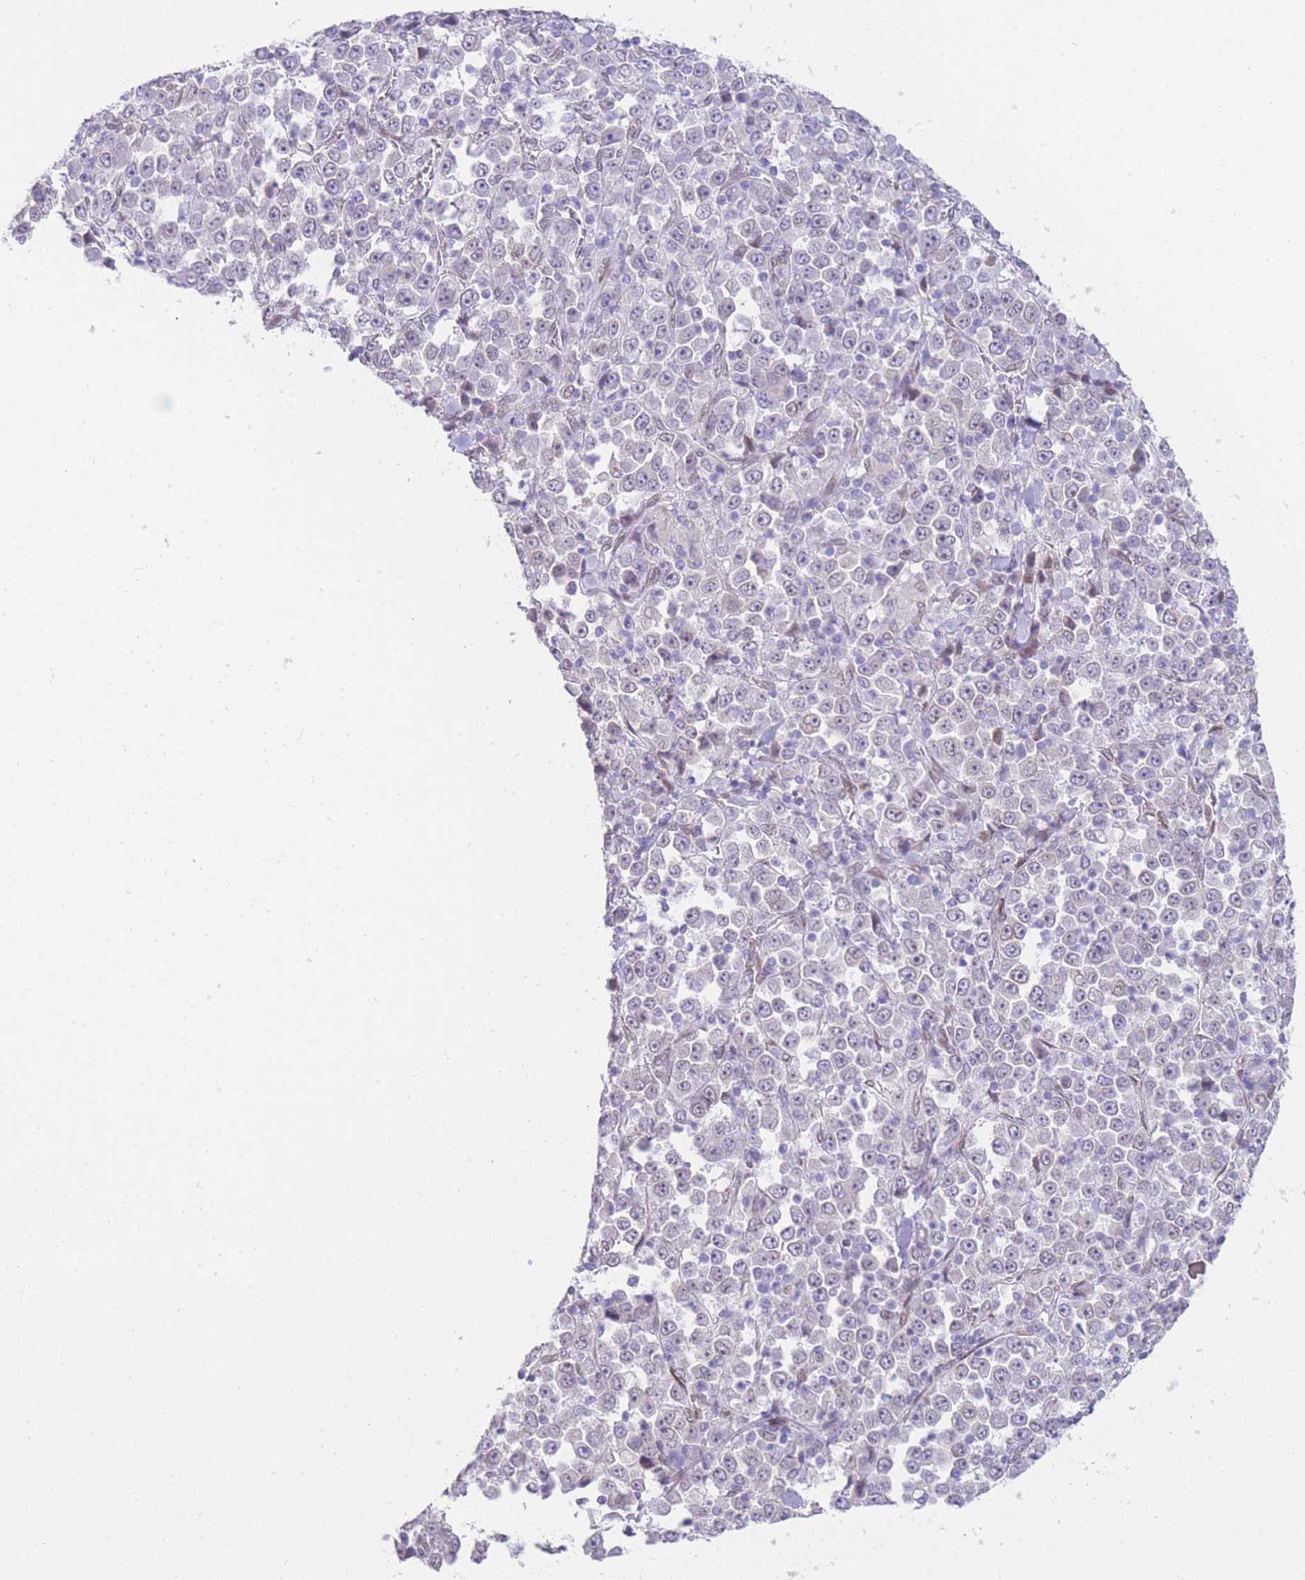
{"staining": {"intensity": "negative", "quantity": "none", "location": "none"}, "tissue": "stomach cancer", "cell_type": "Tumor cells", "image_type": "cancer", "snomed": [{"axis": "morphology", "description": "Normal tissue, NOS"}, {"axis": "morphology", "description": "Adenocarcinoma, NOS"}, {"axis": "topography", "description": "Stomach, upper"}, {"axis": "topography", "description": "Stomach"}], "caption": "Histopathology image shows no protein staining in tumor cells of stomach adenocarcinoma tissue.", "gene": "OR10AD1", "patient": {"sex": "male", "age": 59}}